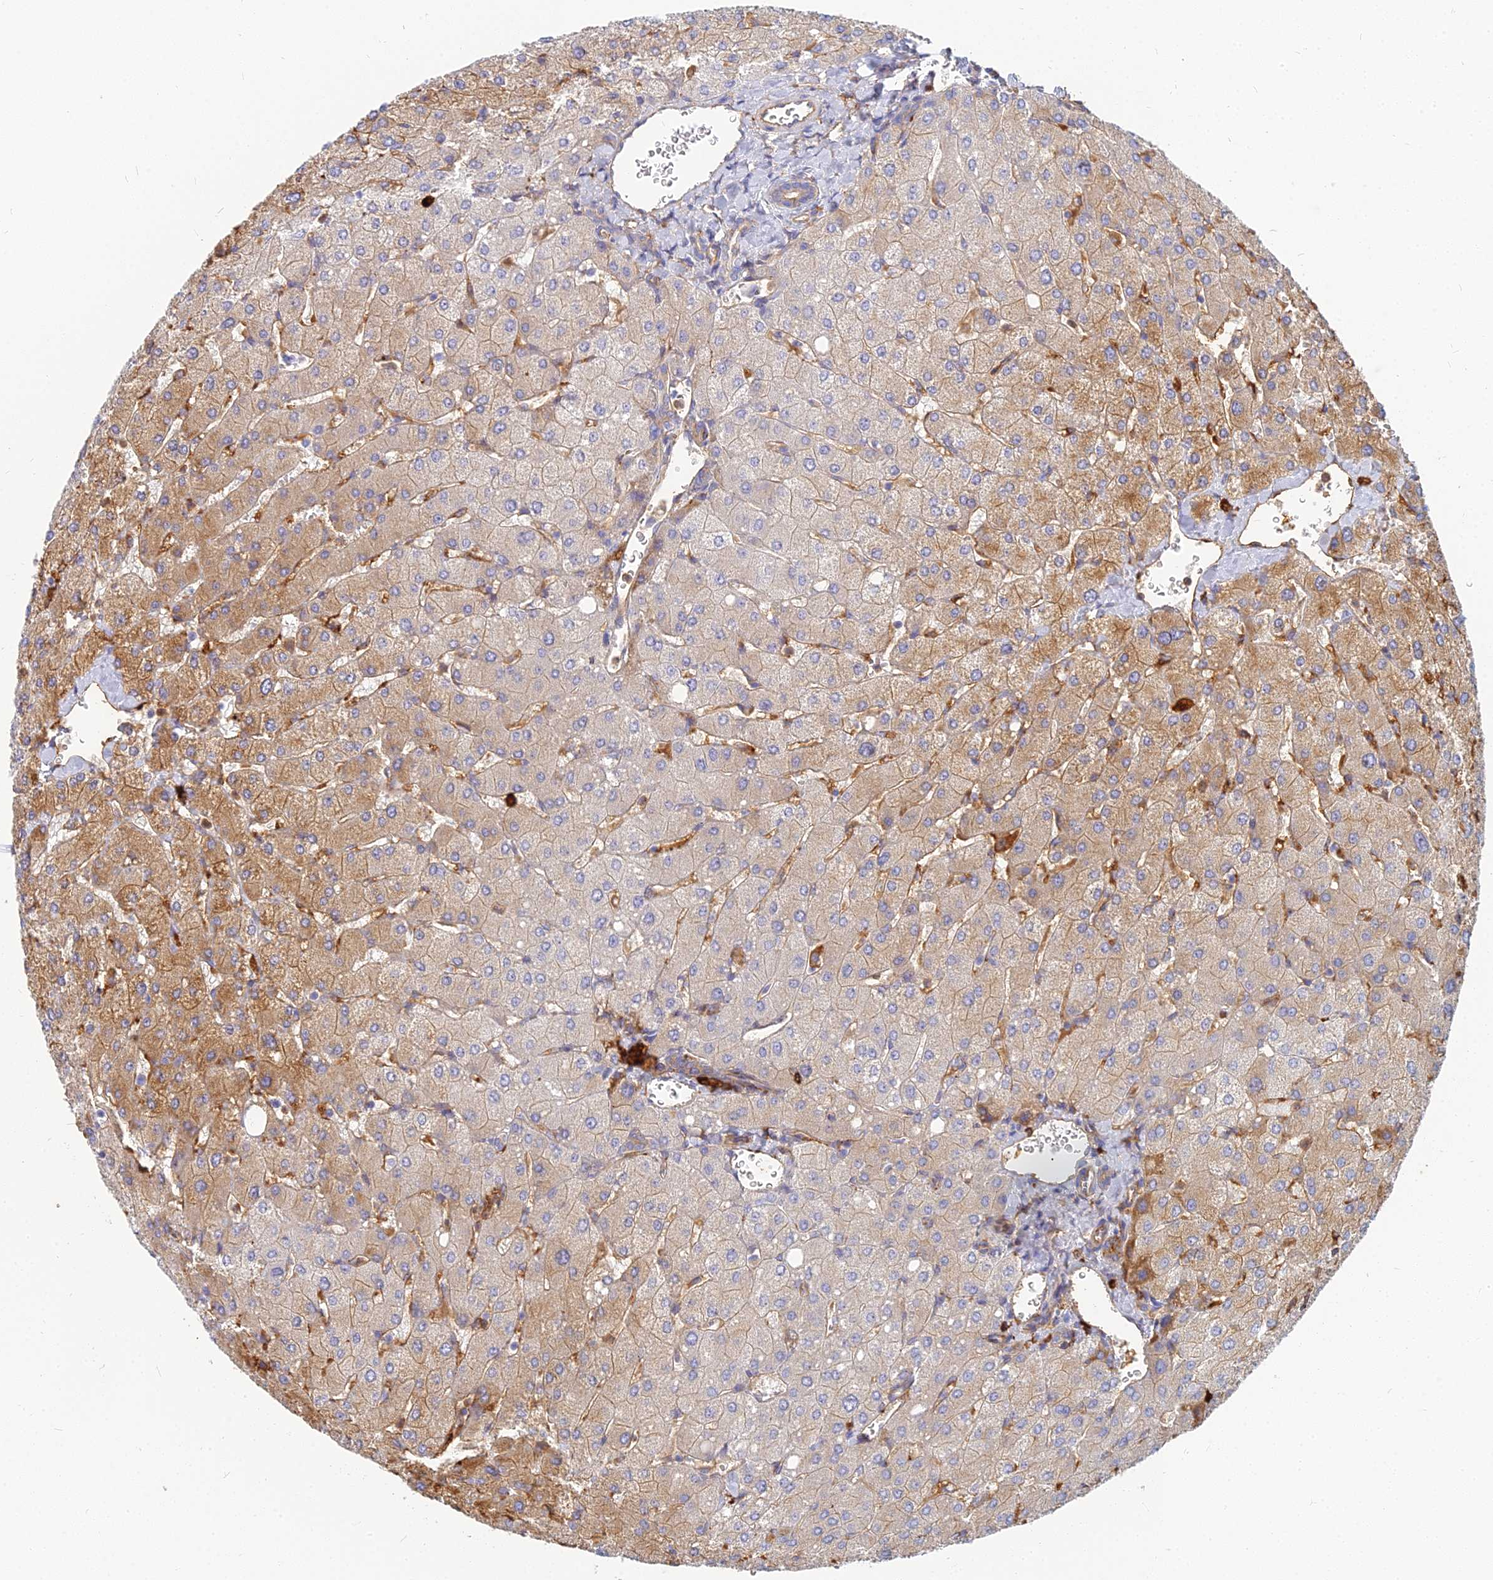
{"staining": {"intensity": "weak", "quantity": "25%-75%", "location": "cytoplasmic/membranous"}, "tissue": "liver", "cell_type": "Cholangiocytes", "image_type": "normal", "snomed": [{"axis": "morphology", "description": "Normal tissue, NOS"}, {"axis": "topography", "description": "Liver"}], "caption": "DAB (3,3'-diaminobenzidine) immunohistochemical staining of benign human liver displays weak cytoplasmic/membranous protein expression in approximately 25%-75% of cholangiocytes. (Brightfield microscopy of DAB IHC at high magnification).", "gene": "VAT1", "patient": {"sex": "male", "age": 55}}